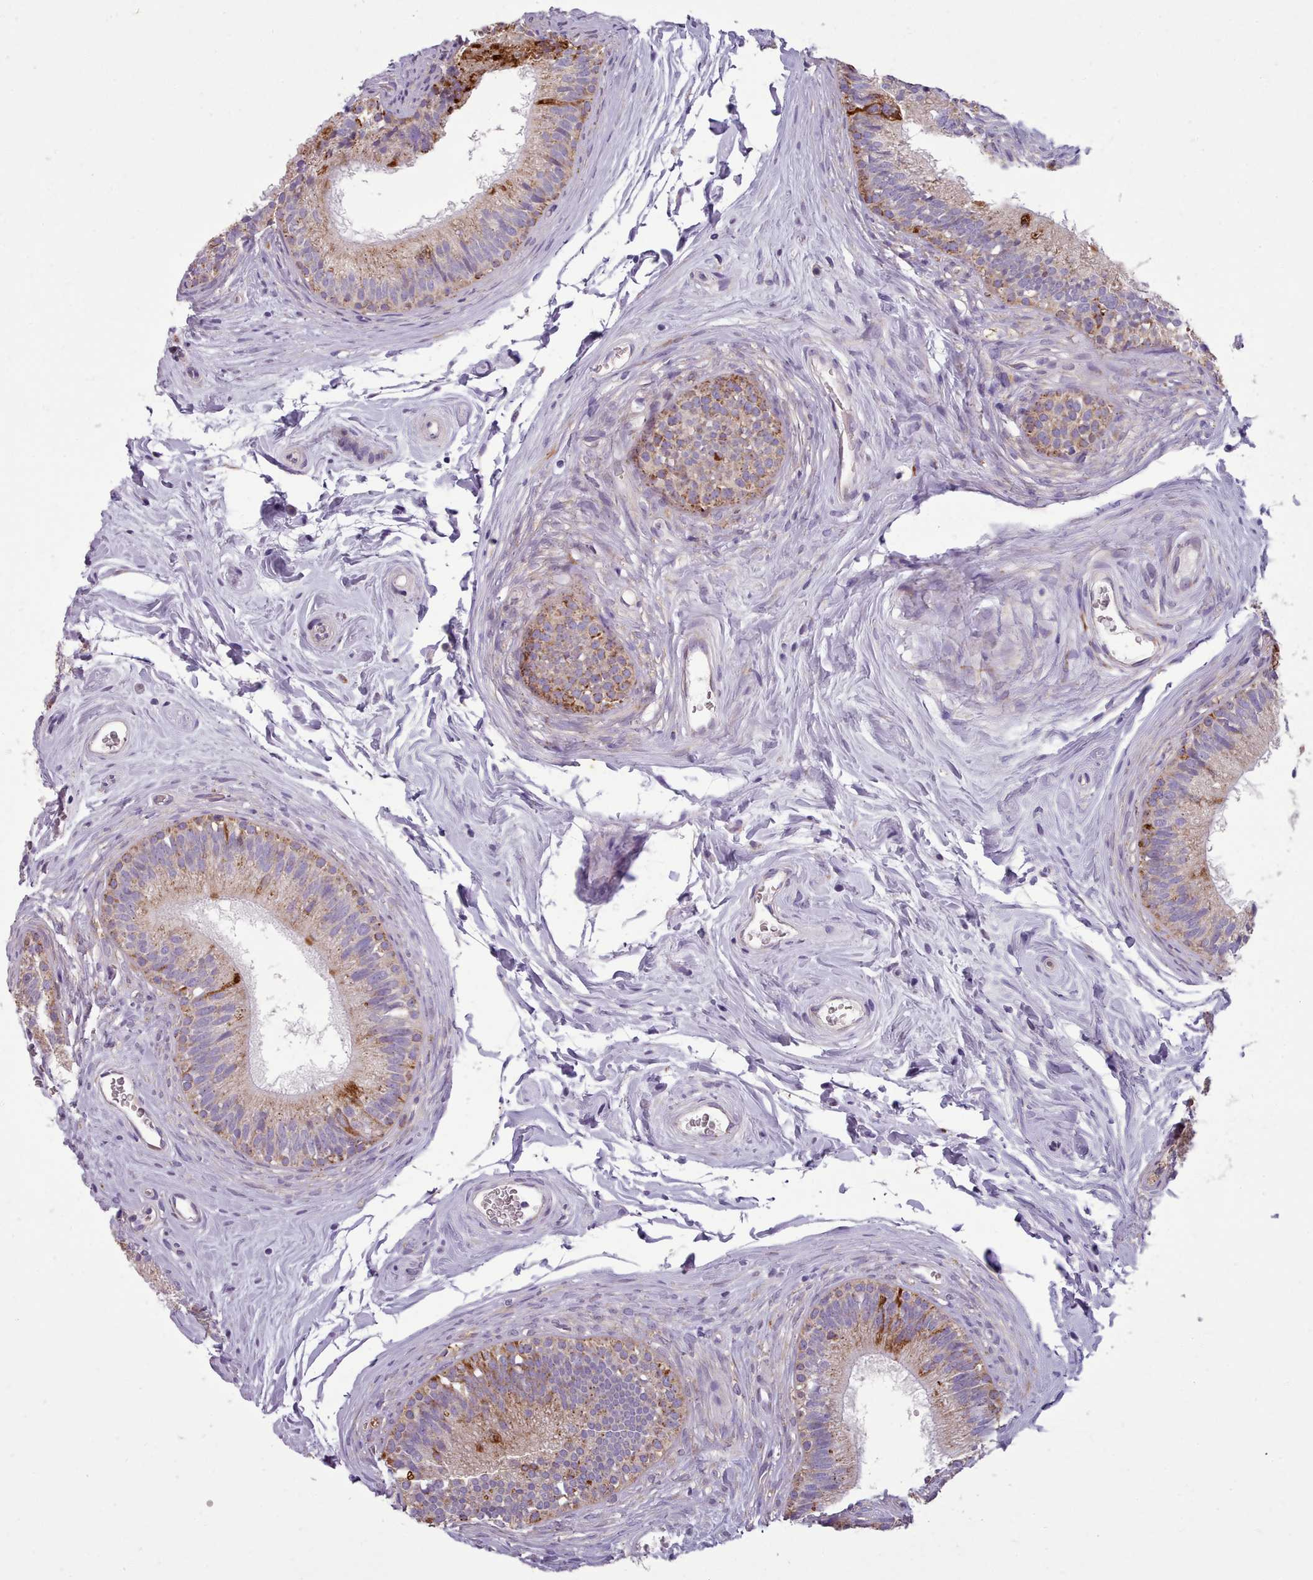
{"staining": {"intensity": "moderate", "quantity": "25%-75%", "location": "cytoplasmic/membranous"}, "tissue": "epididymis", "cell_type": "Glandular cells", "image_type": "normal", "snomed": [{"axis": "morphology", "description": "Normal tissue, NOS"}, {"axis": "topography", "description": "Epididymis"}], "caption": "Moderate cytoplasmic/membranous positivity is appreciated in about 25%-75% of glandular cells in unremarkable epididymis. Nuclei are stained in blue.", "gene": "FKBP10", "patient": {"sex": "male", "age": 33}}